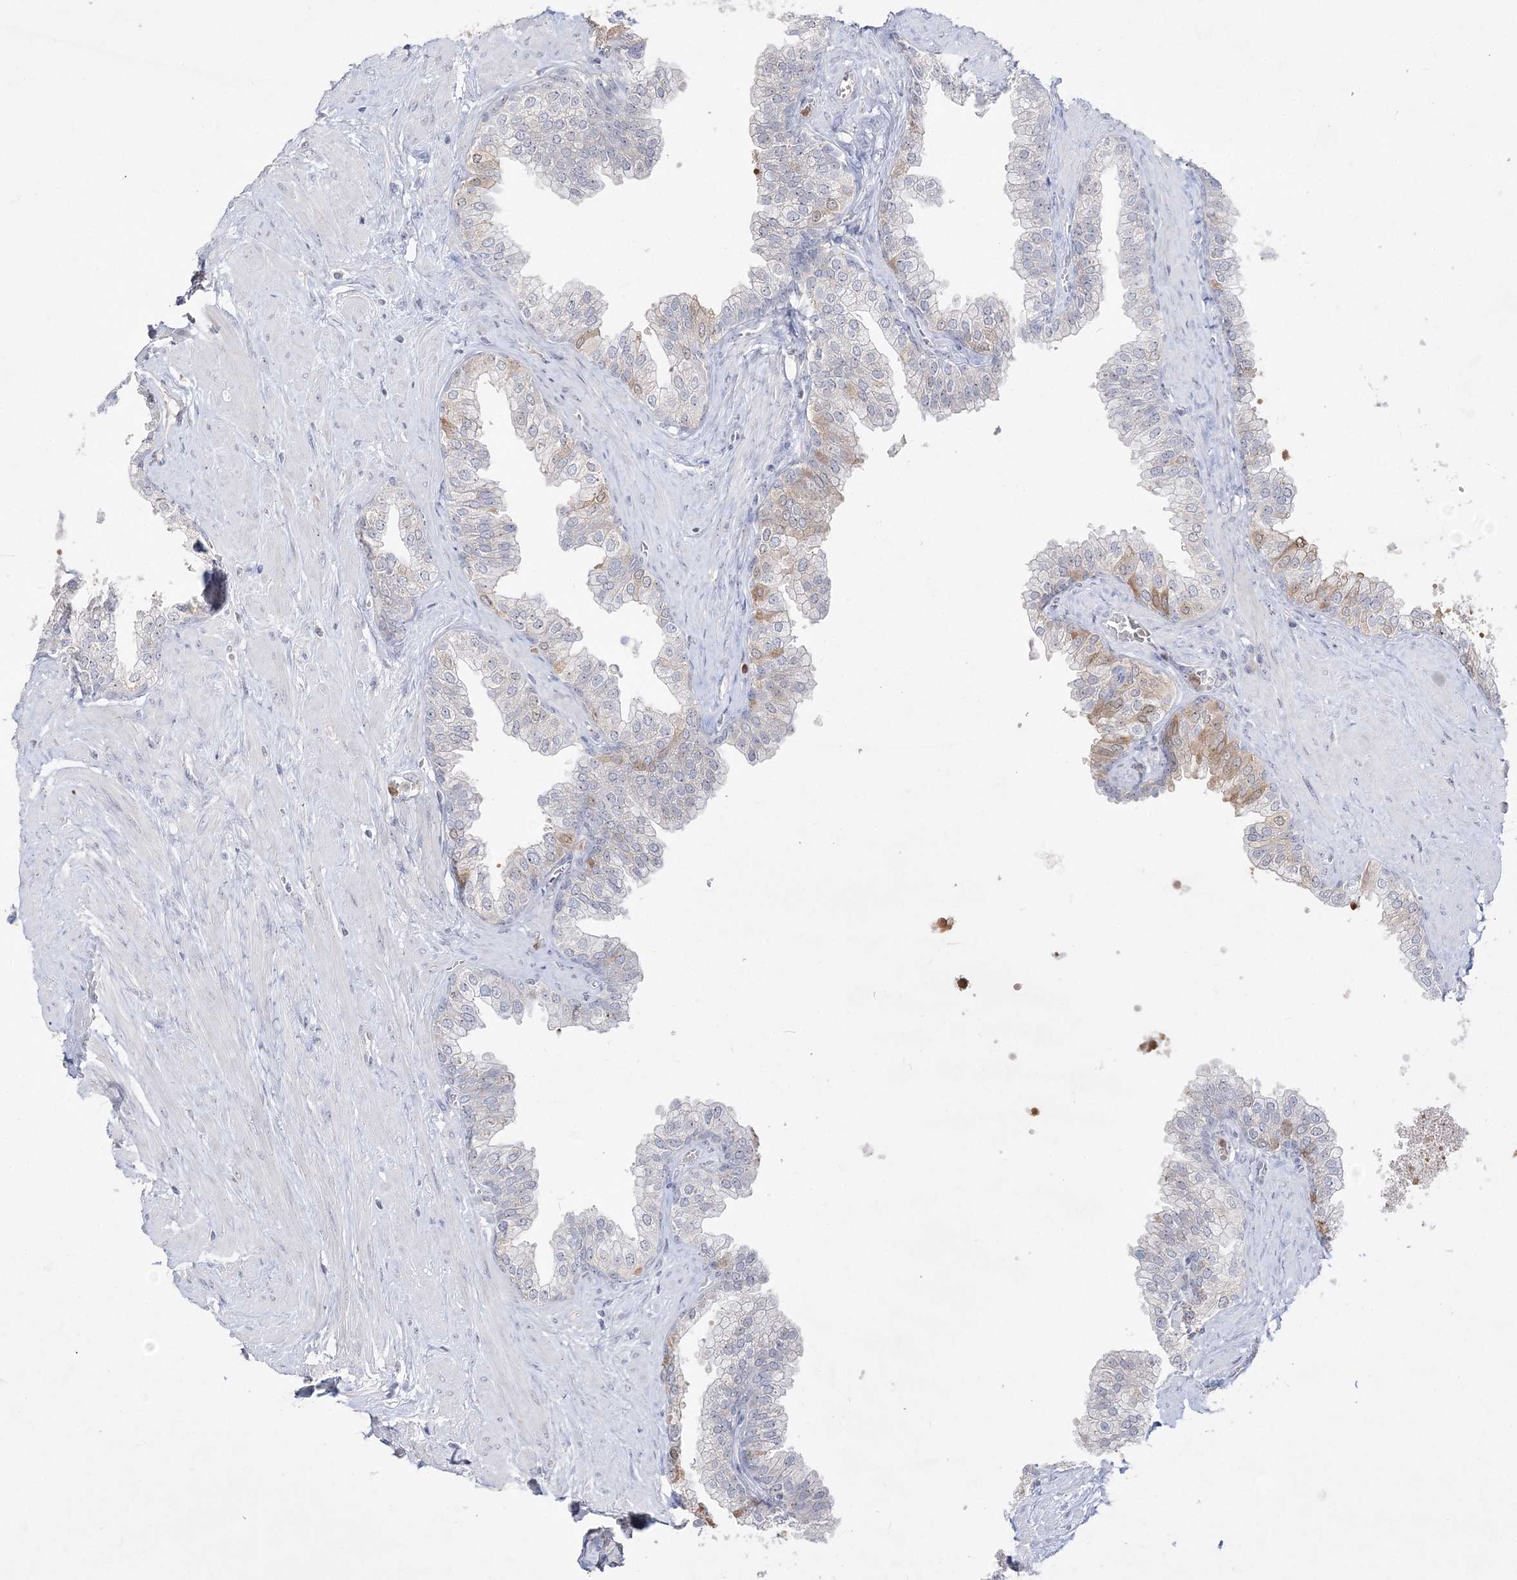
{"staining": {"intensity": "weak", "quantity": "<25%", "location": "cytoplasmic/membranous,nuclear"}, "tissue": "prostate", "cell_type": "Glandular cells", "image_type": "normal", "snomed": [{"axis": "morphology", "description": "Normal tissue, NOS"}, {"axis": "morphology", "description": "Urothelial carcinoma, Low grade"}, {"axis": "topography", "description": "Urinary bladder"}, {"axis": "topography", "description": "Prostate"}], "caption": "This is an immunohistochemistry (IHC) micrograph of unremarkable human prostate. There is no staining in glandular cells.", "gene": "NOP16", "patient": {"sex": "male", "age": 60}}